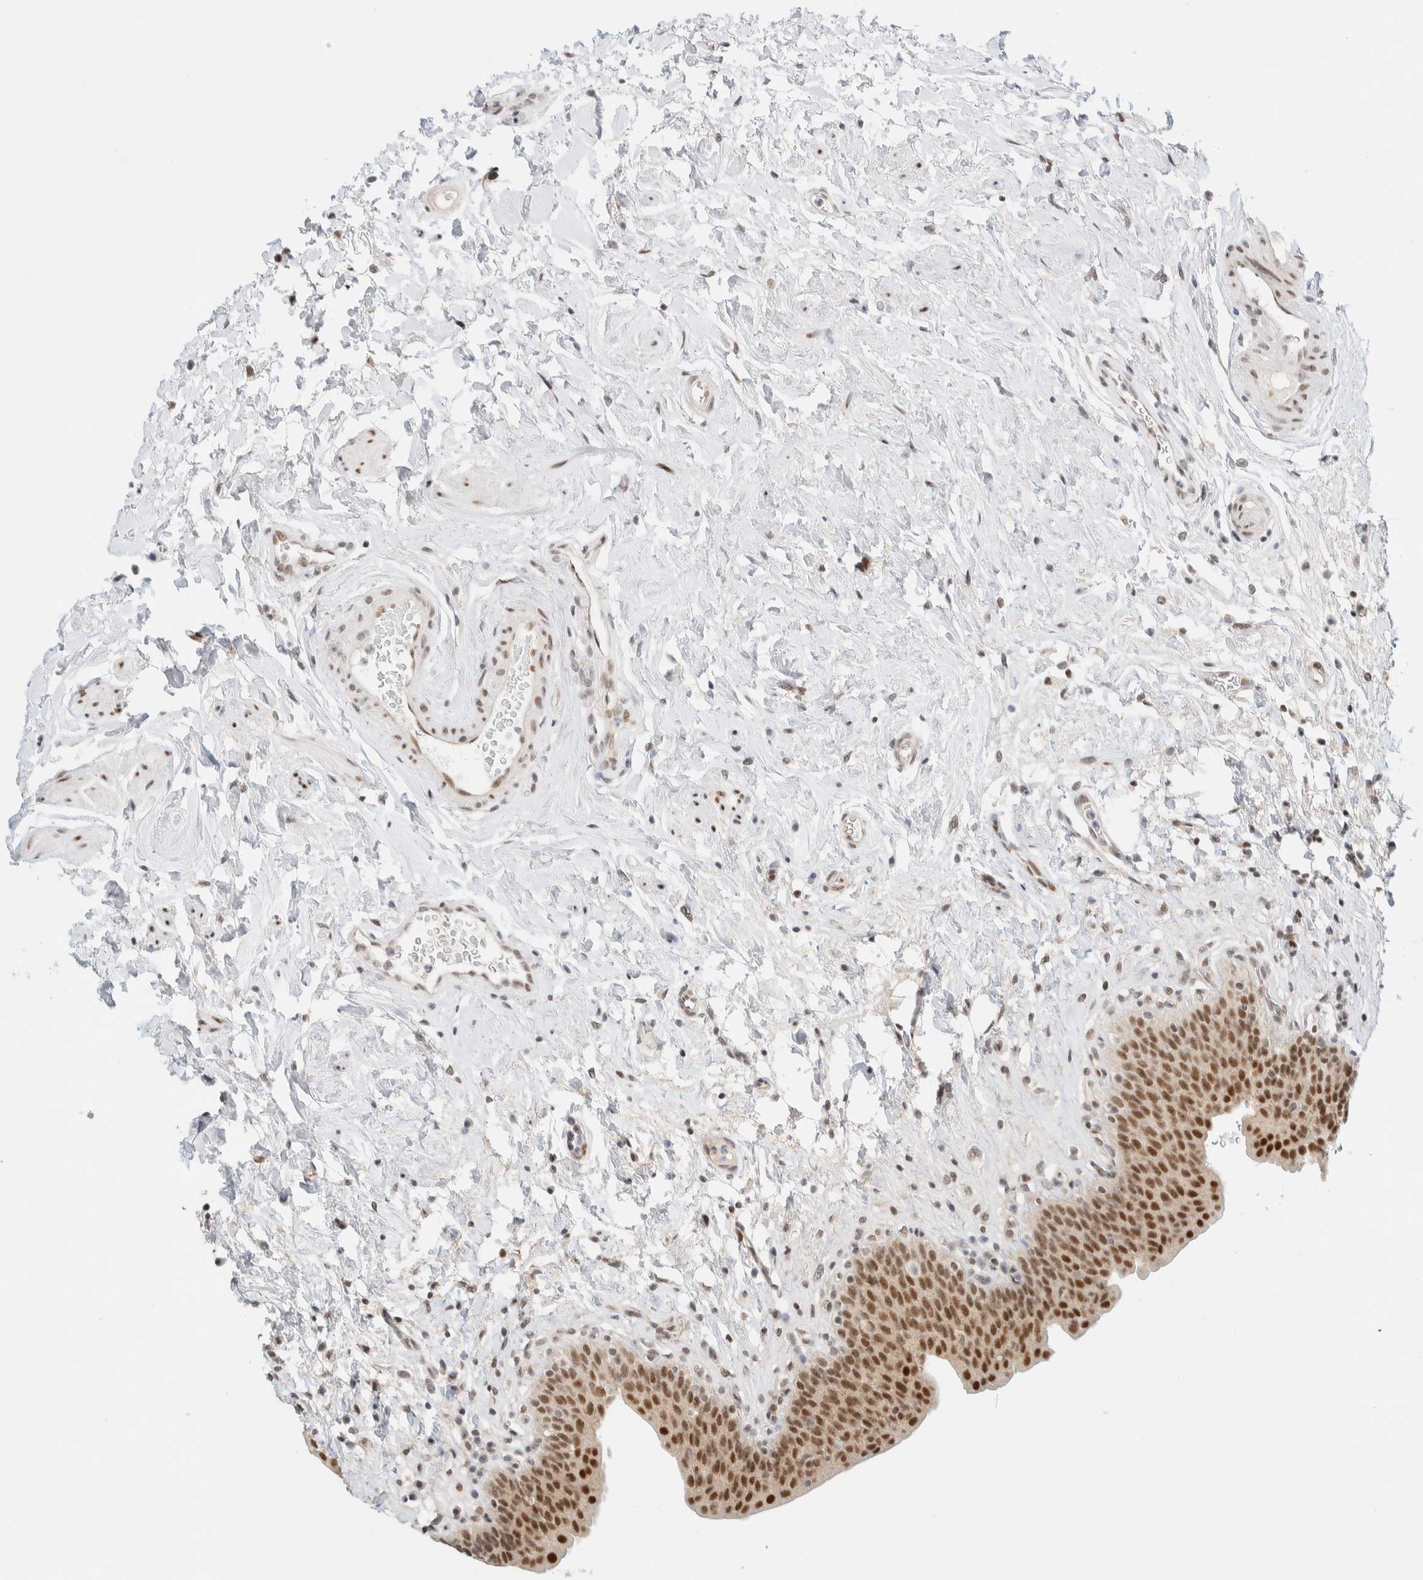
{"staining": {"intensity": "strong", "quantity": ">75%", "location": "nuclear"}, "tissue": "urinary bladder", "cell_type": "Urothelial cells", "image_type": "normal", "snomed": [{"axis": "morphology", "description": "Normal tissue, NOS"}, {"axis": "topography", "description": "Urinary bladder"}], "caption": "The histopathology image reveals a brown stain indicating the presence of a protein in the nuclear of urothelial cells in urinary bladder. Ihc stains the protein of interest in brown and the nuclei are stained blue.", "gene": "PYGO2", "patient": {"sex": "male", "age": 83}}